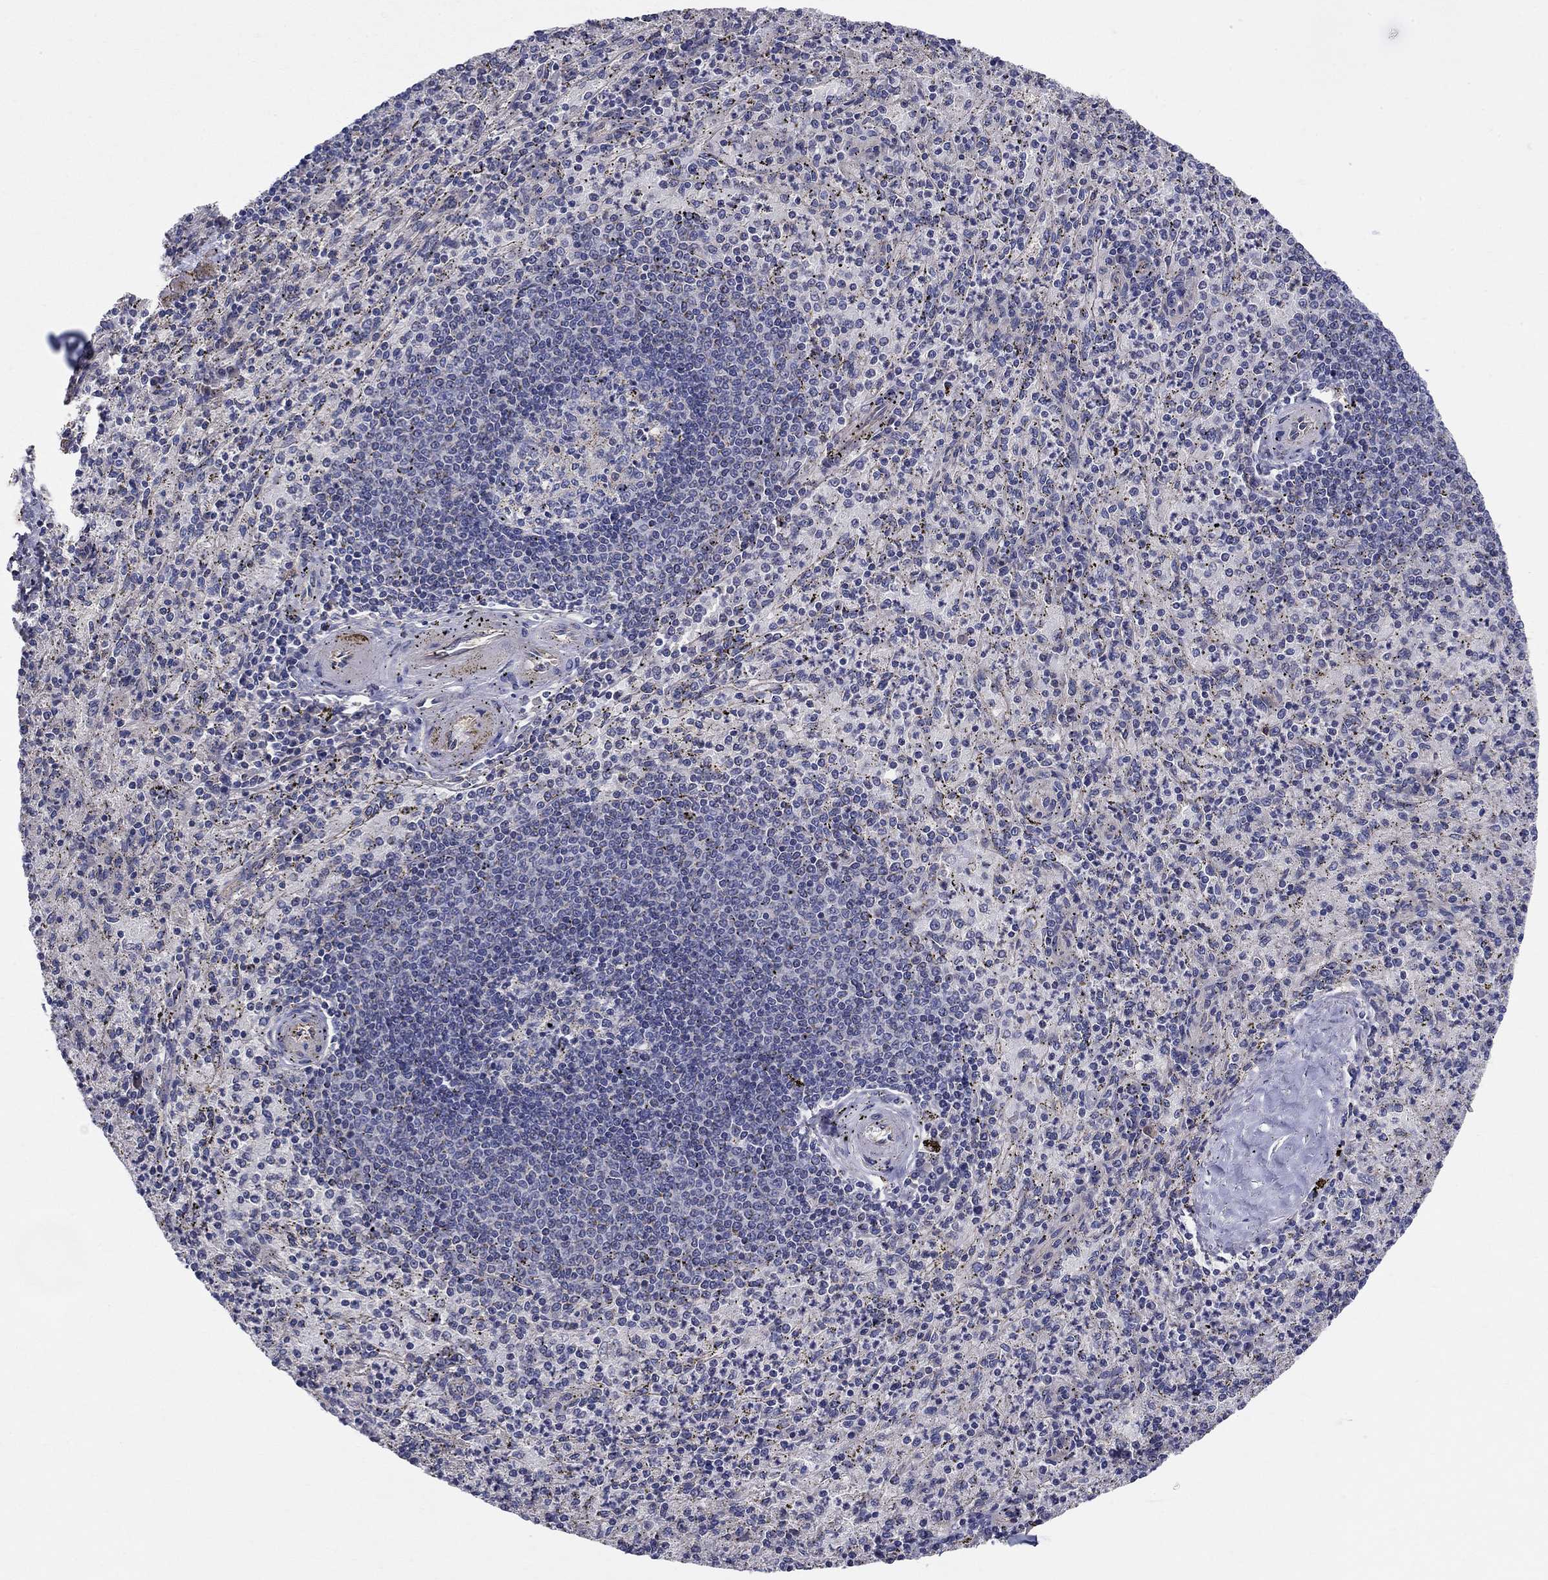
{"staining": {"intensity": "negative", "quantity": "none", "location": "none"}, "tissue": "spleen", "cell_type": "Cells in red pulp", "image_type": "normal", "snomed": [{"axis": "morphology", "description": "Normal tissue, NOS"}, {"axis": "topography", "description": "Spleen"}], "caption": "Immunohistochemistry (IHC) of unremarkable spleen displays no staining in cells in red pulp.", "gene": "EMP2", "patient": {"sex": "male", "age": 60}}